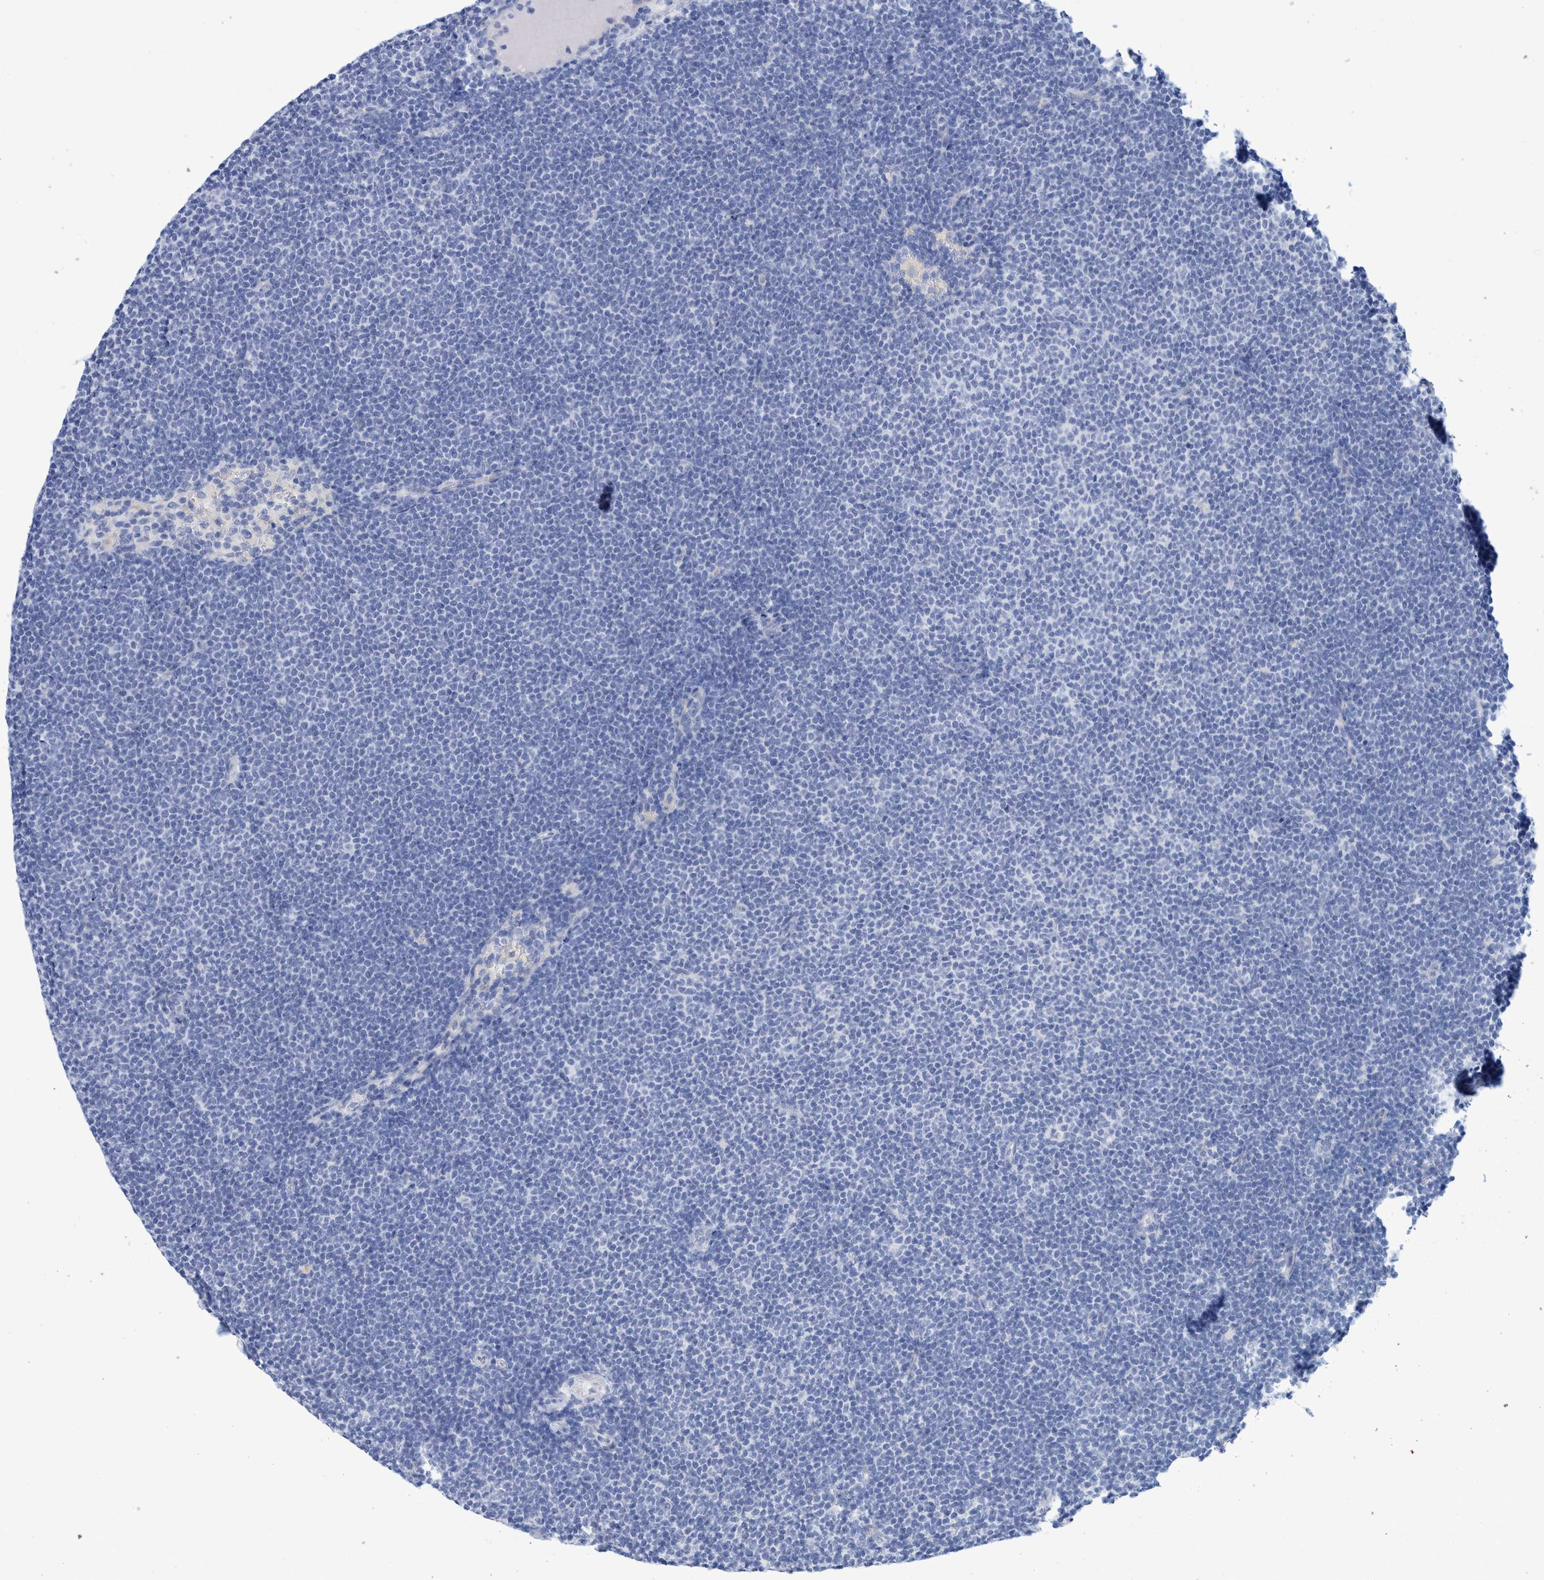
{"staining": {"intensity": "negative", "quantity": "none", "location": "none"}, "tissue": "lymphoma", "cell_type": "Tumor cells", "image_type": "cancer", "snomed": [{"axis": "morphology", "description": "Malignant lymphoma, non-Hodgkin's type, Low grade"}, {"axis": "topography", "description": "Lymph node"}], "caption": "Low-grade malignant lymphoma, non-Hodgkin's type stained for a protein using IHC reveals no positivity tumor cells.", "gene": "PERP", "patient": {"sex": "female", "age": 53}}